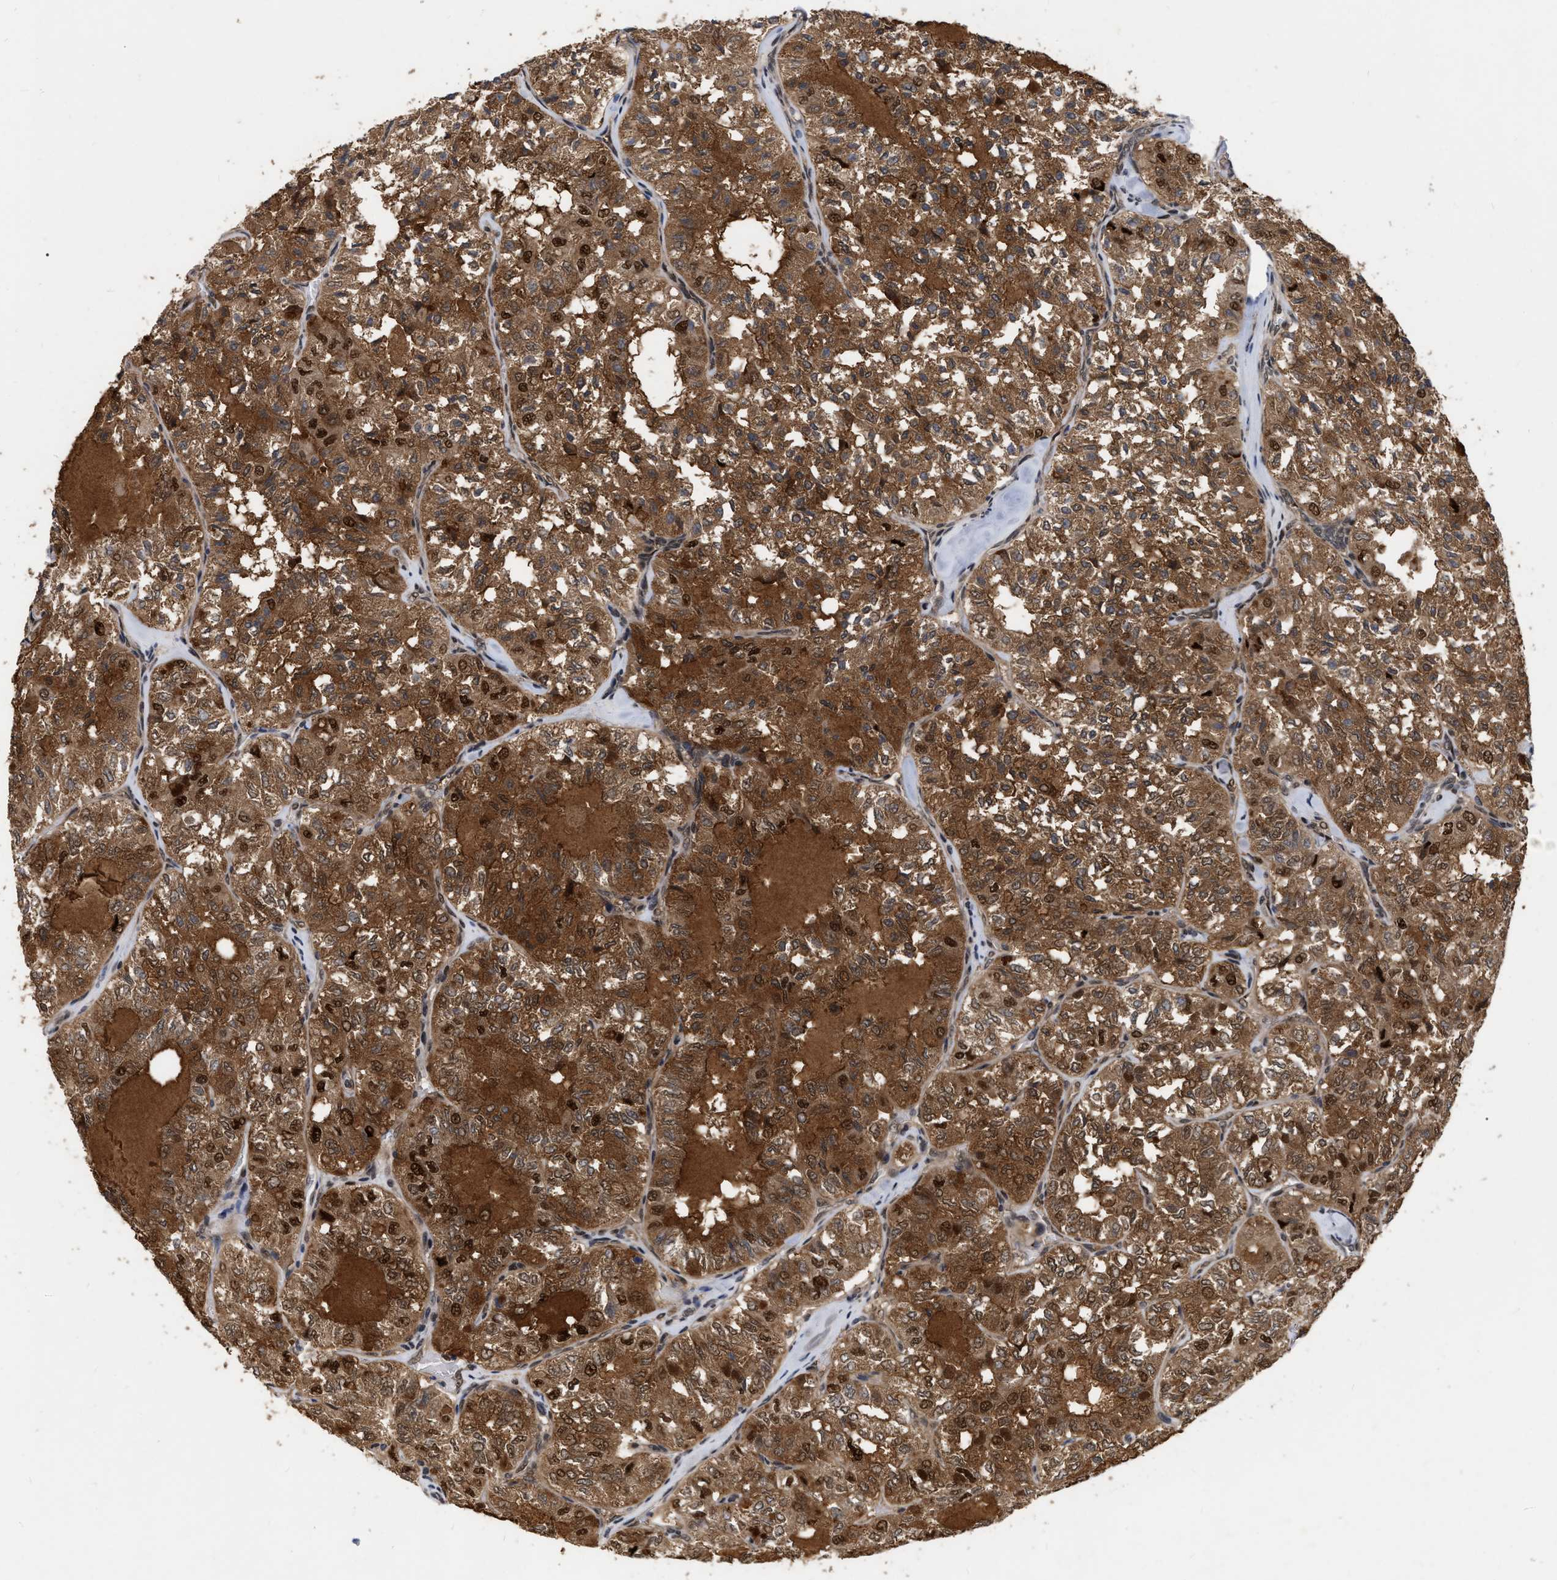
{"staining": {"intensity": "moderate", "quantity": ">75%", "location": "cytoplasmic/membranous,nuclear"}, "tissue": "thyroid cancer", "cell_type": "Tumor cells", "image_type": "cancer", "snomed": [{"axis": "morphology", "description": "Follicular adenoma carcinoma, NOS"}, {"axis": "topography", "description": "Thyroid gland"}], "caption": "Immunohistochemical staining of human thyroid cancer (follicular adenoma carcinoma) shows medium levels of moderate cytoplasmic/membranous and nuclear protein expression in approximately >75% of tumor cells.", "gene": "MDM4", "patient": {"sex": "male", "age": 75}}